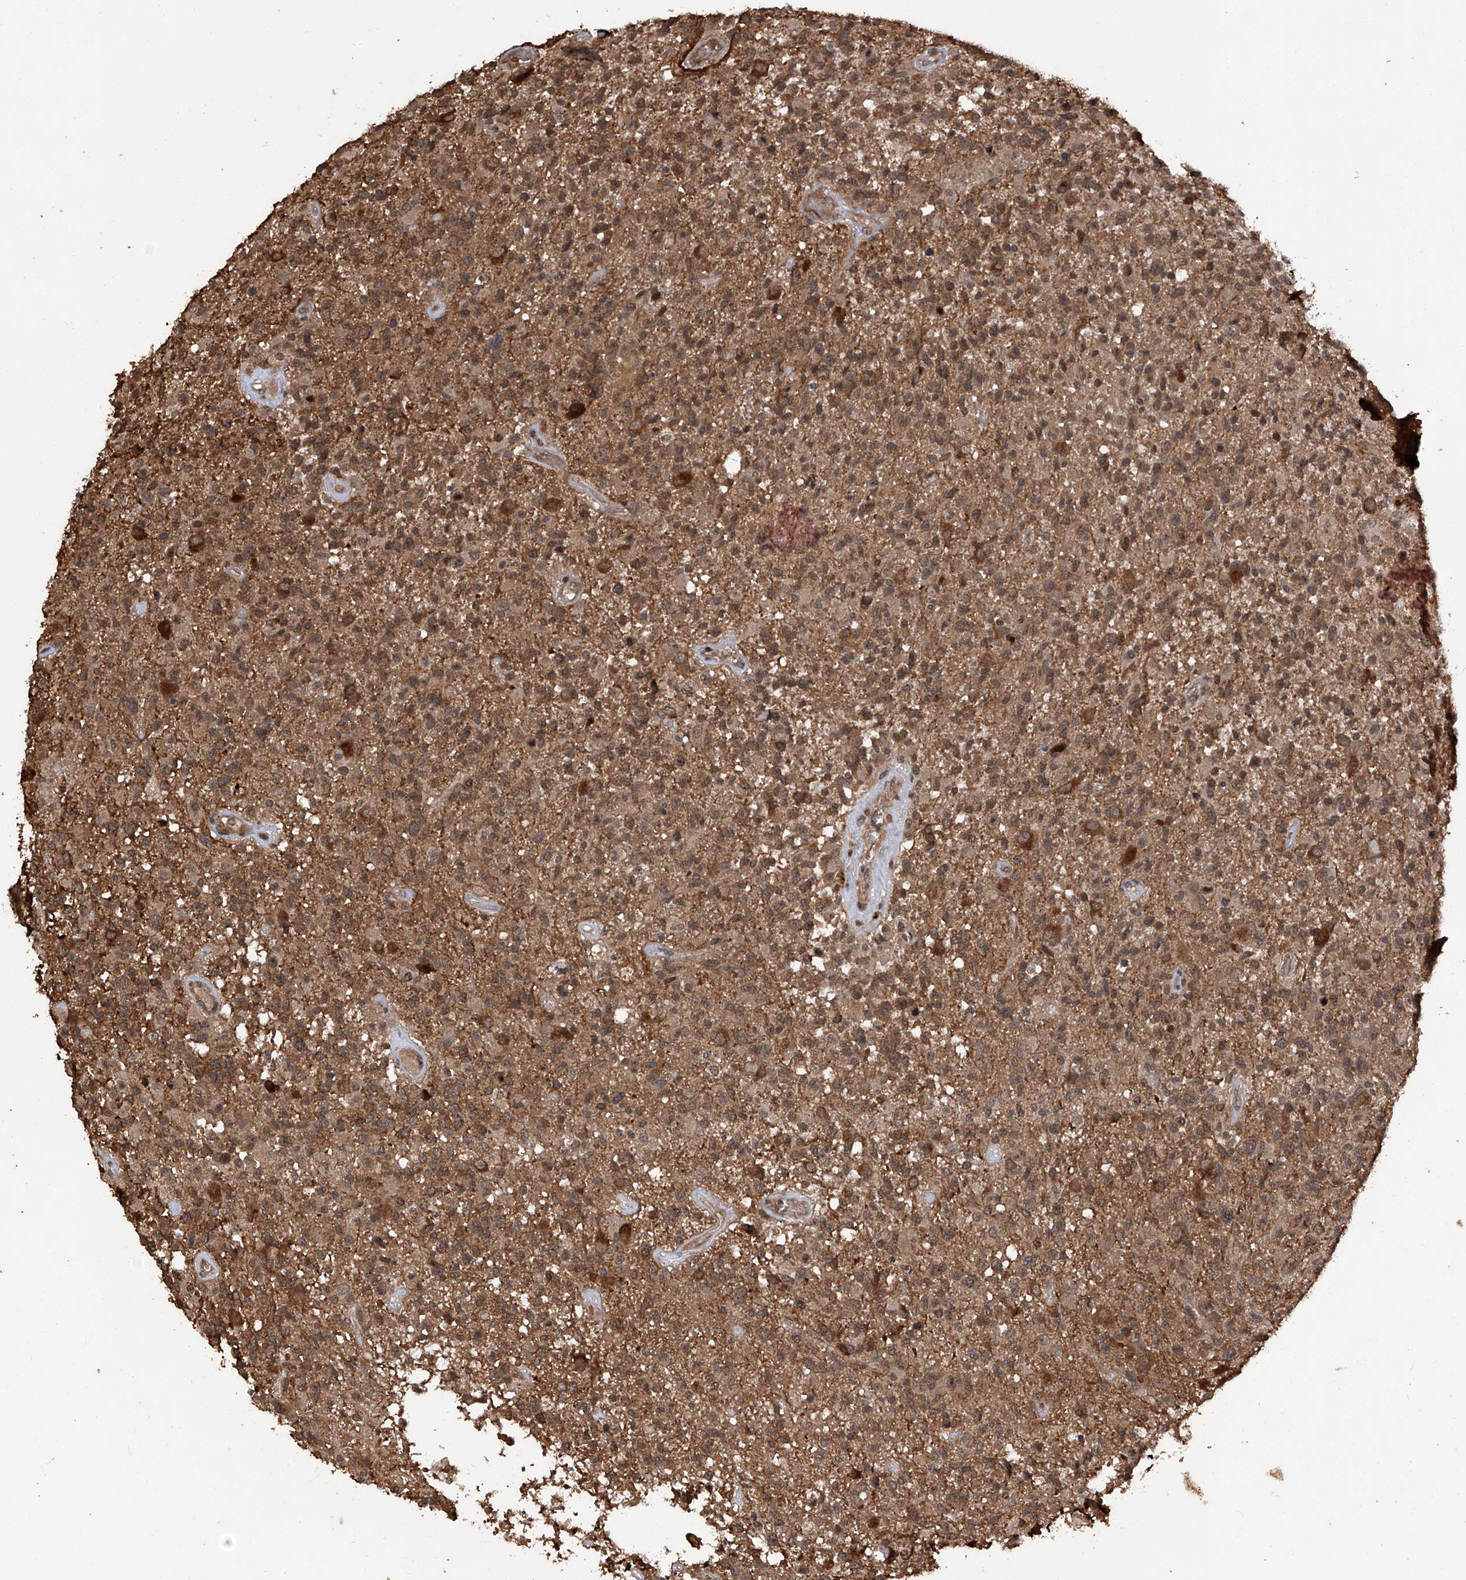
{"staining": {"intensity": "moderate", "quantity": ">75%", "location": "cytoplasmic/membranous"}, "tissue": "glioma", "cell_type": "Tumor cells", "image_type": "cancer", "snomed": [{"axis": "morphology", "description": "Glioma, malignant, High grade"}, {"axis": "morphology", "description": "Glioblastoma, NOS"}, {"axis": "topography", "description": "Brain"}], "caption": "Human glioblastoma stained with a brown dye reveals moderate cytoplasmic/membranous positive expression in approximately >75% of tumor cells.", "gene": "LYSMD4", "patient": {"sex": "male", "age": 60}}